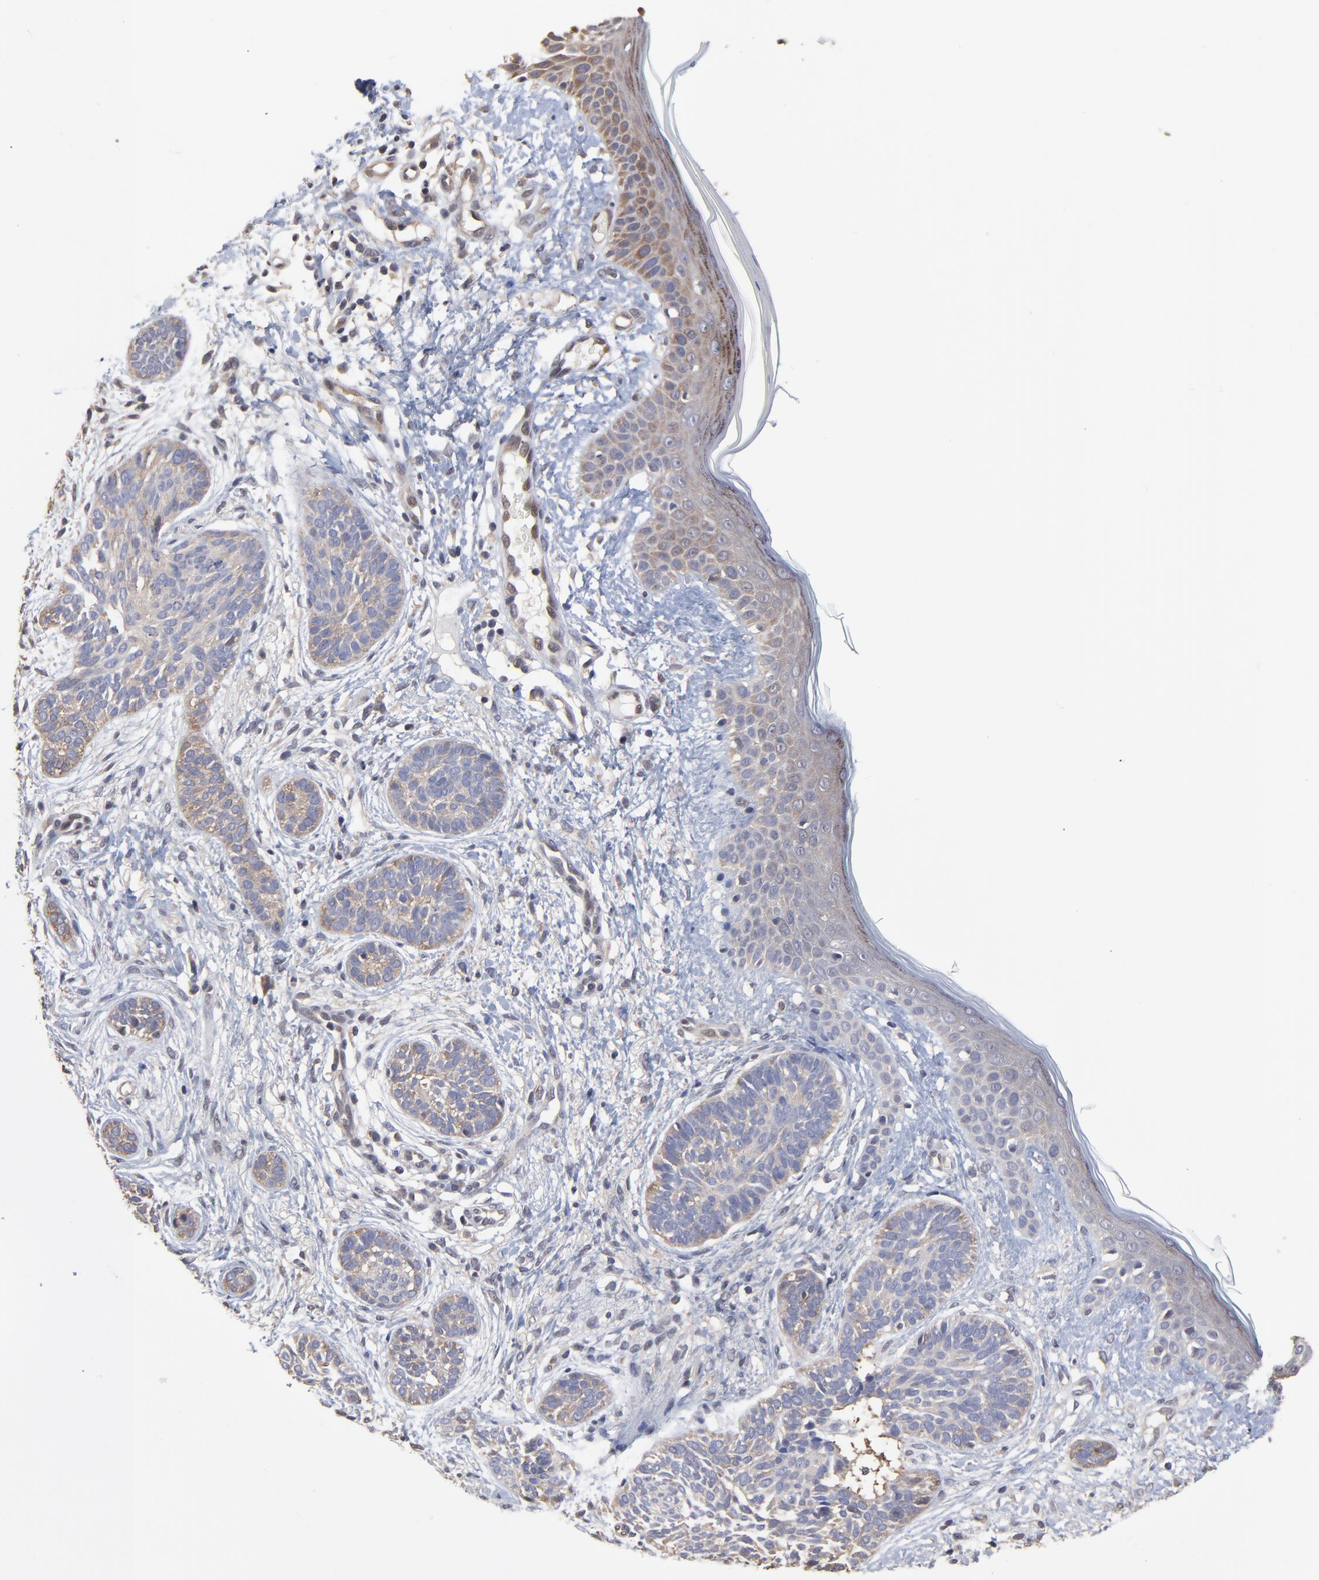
{"staining": {"intensity": "weak", "quantity": ">75%", "location": "cytoplasmic/membranous"}, "tissue": "skin cancer", "cell_type": "Tumor cells", "image_type": "cancer", "snomed": [{"axis": "morphology", "description": "Normal tissue, NOS"}, {"axis": "morphology", "description": "Basal cell carcinoma"}, {"axis": "topography", "description": "Skin"}], "caption": "Protein staining shows weak cytoplasmic/membranous staining in about >75% of tumor cells in skin cancer (basal cell carcinoma).", "gene": "CCT2", "patient": {"sex": "male", "age": 63}}